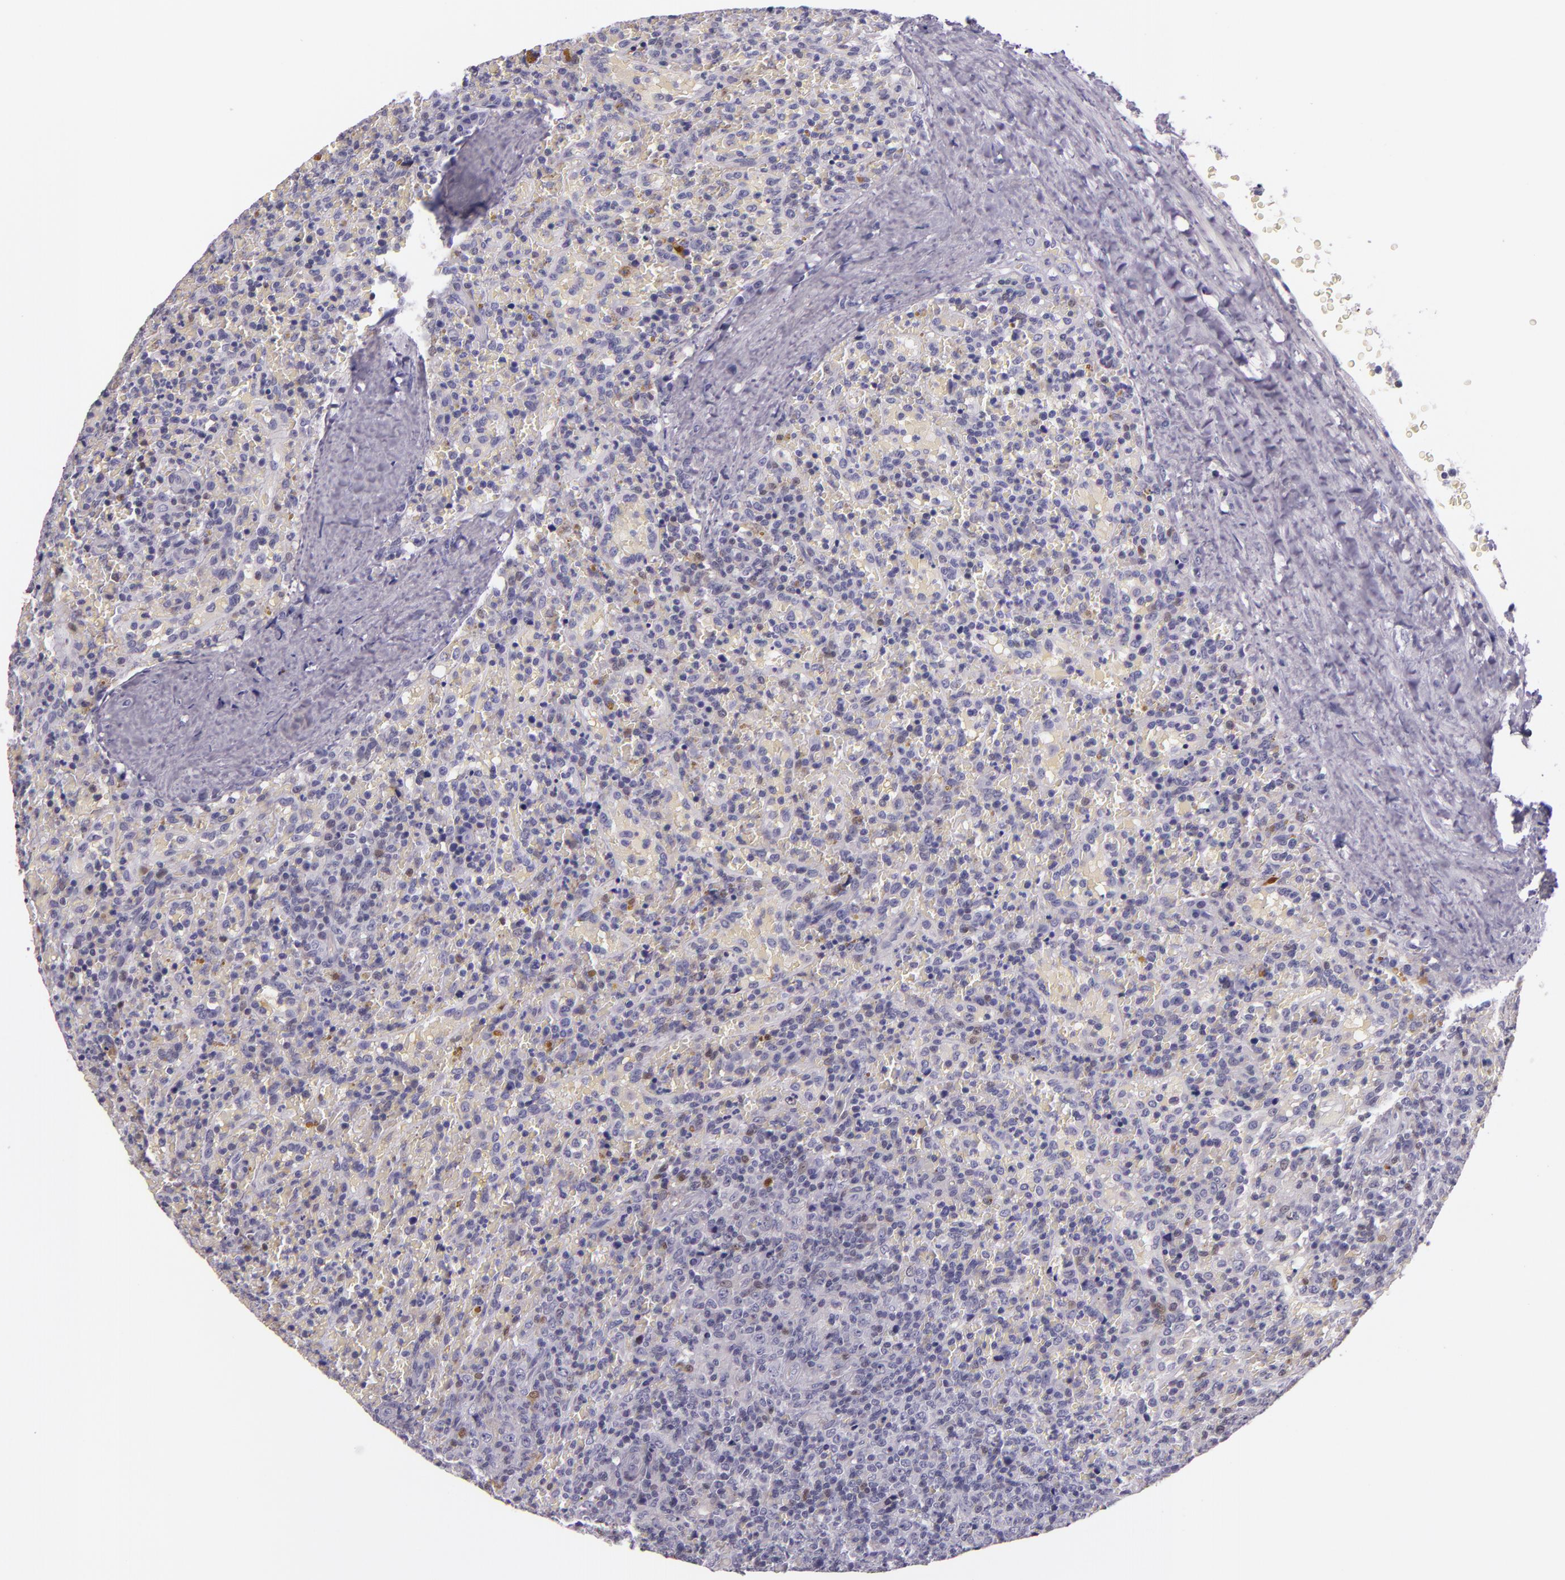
{"staining": {"intensity": "negative", "quantity": "none", "location": "none"}, "tissue": "lymphoma", "cell_type": "Tumor cells", "image_type": "cancer", "snomed": [{"axis": "morphology", "description": "Malignant lymphoma, non-Hodgkin's type, High grade"}, {"axis": "topography", "description": "Spleen"}, {"axis": "topography", "description": "Lymph node"}], "caption": "Tumor cells are negative for brown protein staining in malignant lymphoma, non-Hodgkin's type (high-grade).", "gene": "MT1A", "patient": {"sex": "female", "age": 70}}